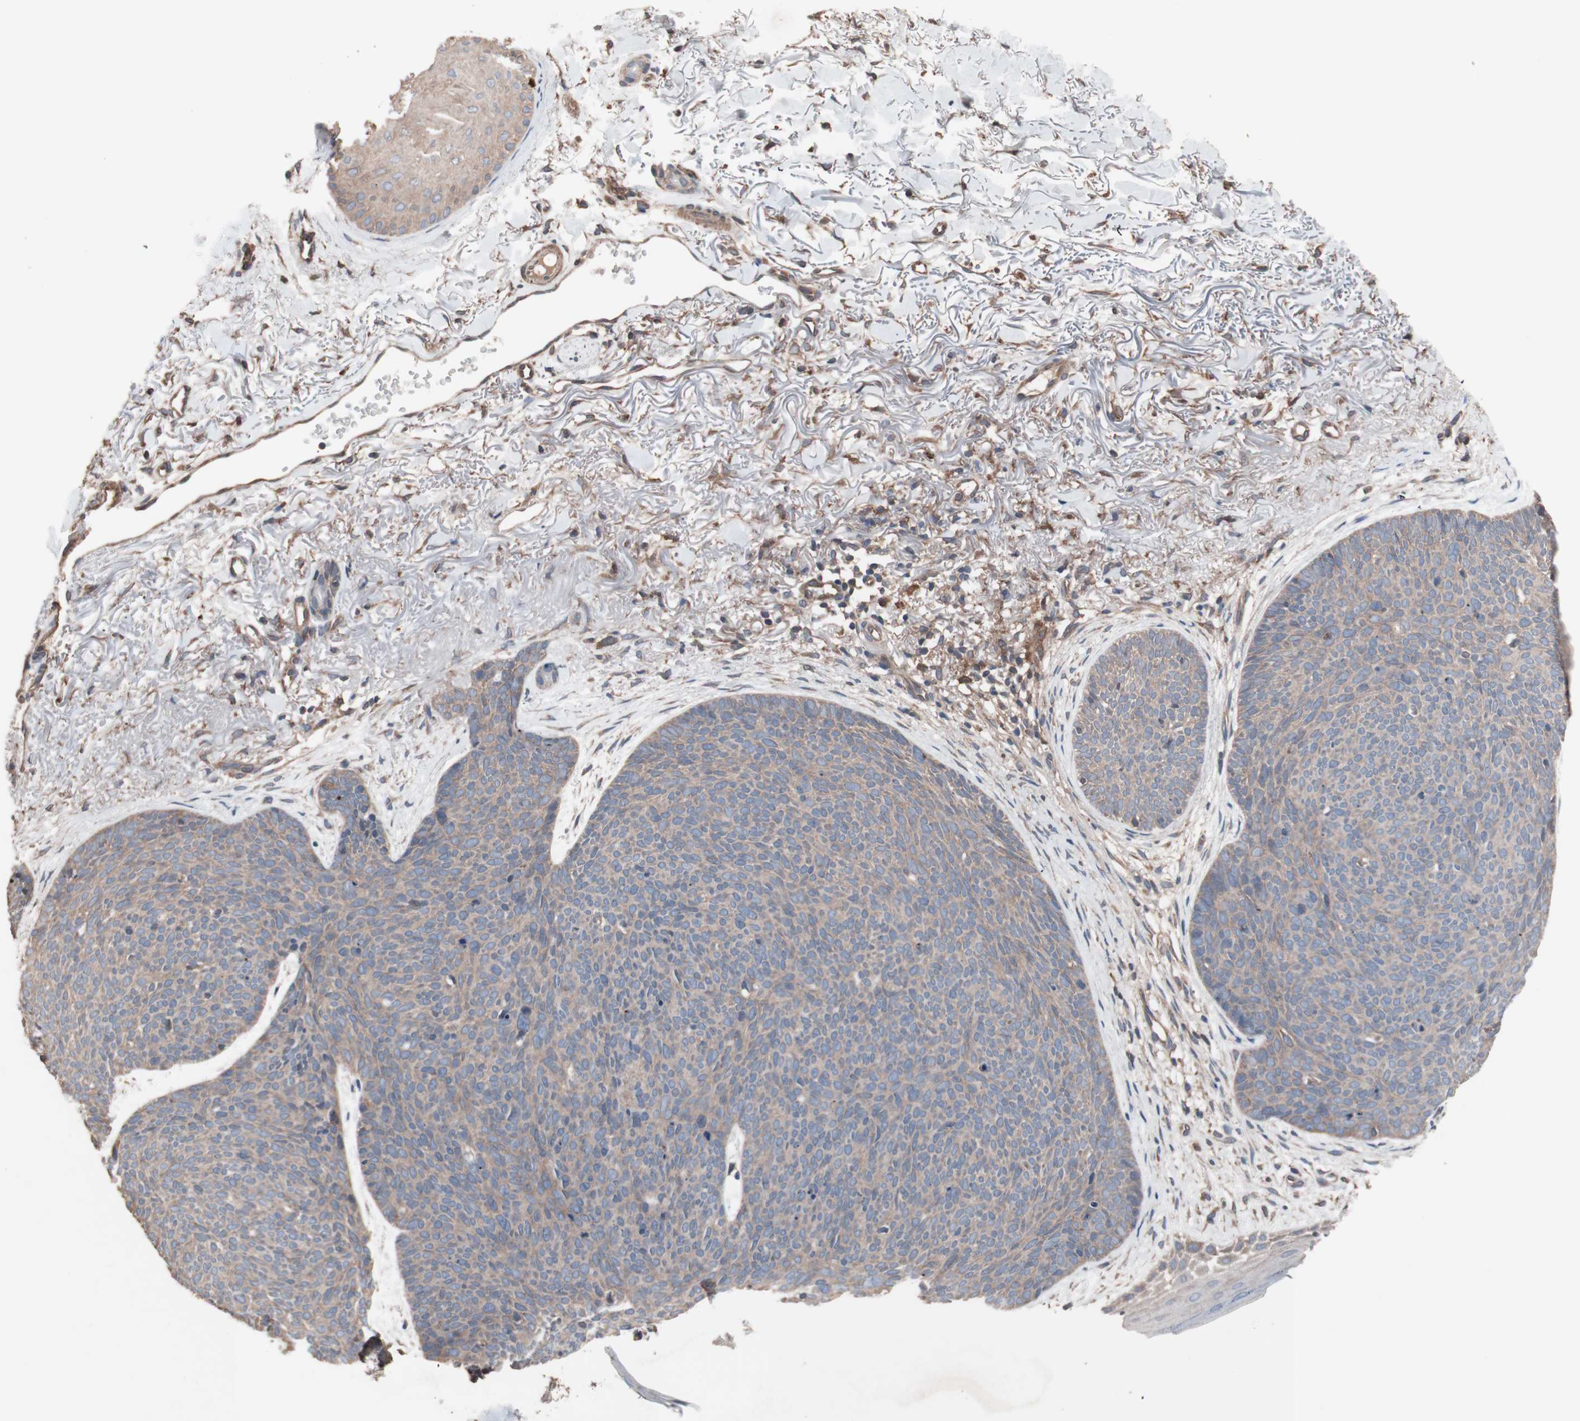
{"staining": {"intensity": "weak", "quantity": ">75%", "location": "cytoplasmic/membranous"}, "tissue": "skin cancer", "cell_type": "Tumor cells", "image_type": "cancer", "snomed": [{"axis": "morphology", "description": "Normal tissue, NOS"}, {"axis": "morphology", "description": "Basal cell carcinoma"}, {"axis": "topography", "description": "Skin"}], "caption": "Skin basal cell carcinoma was stained to show a protein in brown. There is low levels of weak cytoplasmic/membranous expression in approximately >75% of tumor cells. Using DAB (3,3'-diaminobenzidine) (brown) and hematoxylin (blue) stains, captured at high magnification using brightfield microscopy.", "gene": "ATG7", "patient": {"sex": "female", "age": 70}}